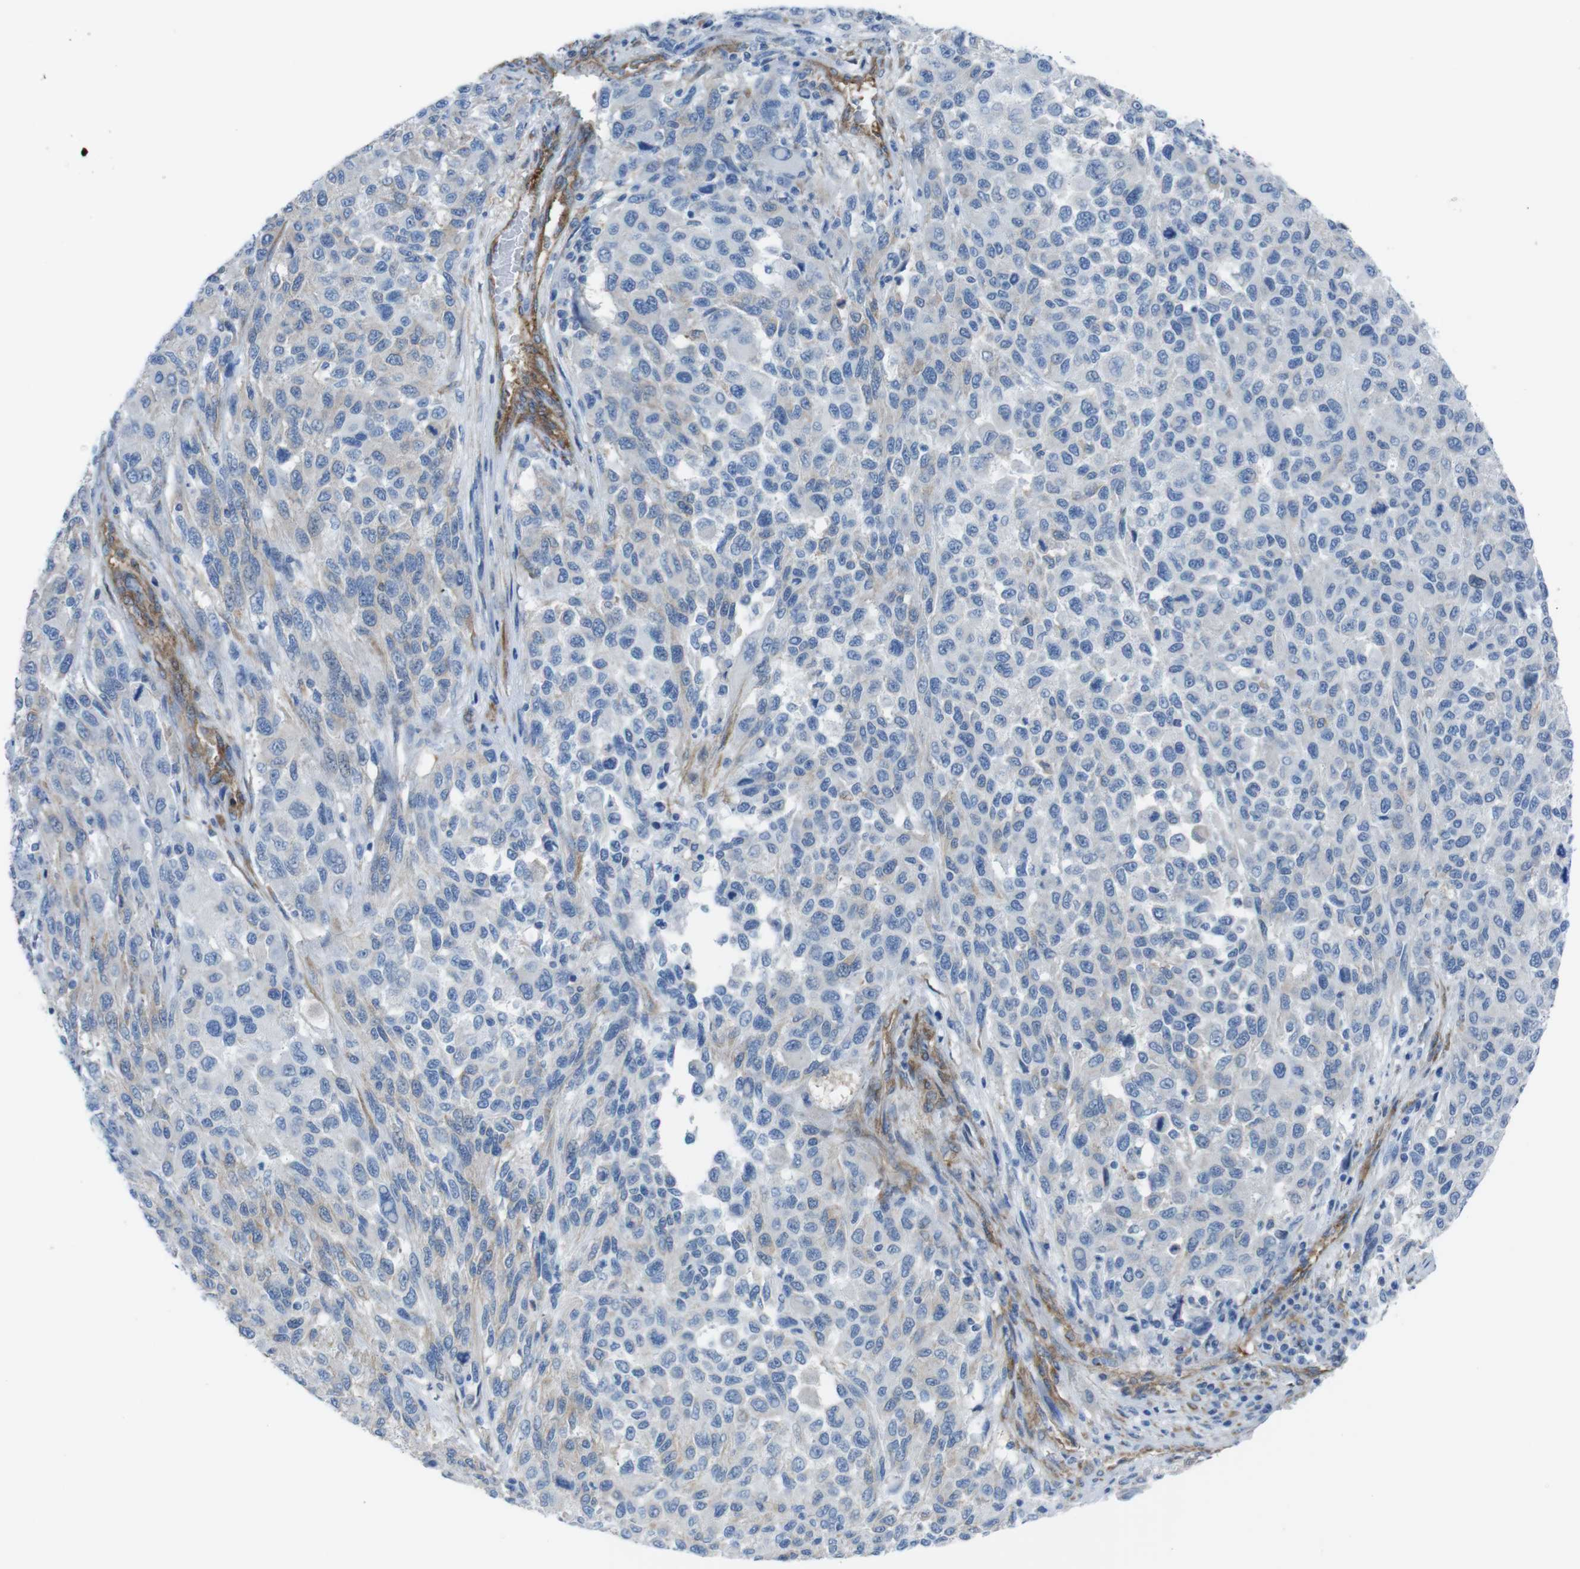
{"staining": {"intensity": "weak", "quantity": "<25%", "location": "cytoplasmic/membranous"}, "tissue": "melanoma", "cell_type": "Tumor cells", "image_type": "cancer", "snomed": [{"axis": "morphology", "description": "Malignant melanoma, Metastatic site"}, {"axis": "topography", "description": "Lymph node"}], "caption": "This is a image of immunohistochemistry staining of melanoma, which shows no expression in tumor cells. (Immunohistochemistry (ihc), brightfield microscopy, high magnification).", "gene": "DIAPH2", "patient": {"sex": "male", "age": 61}}